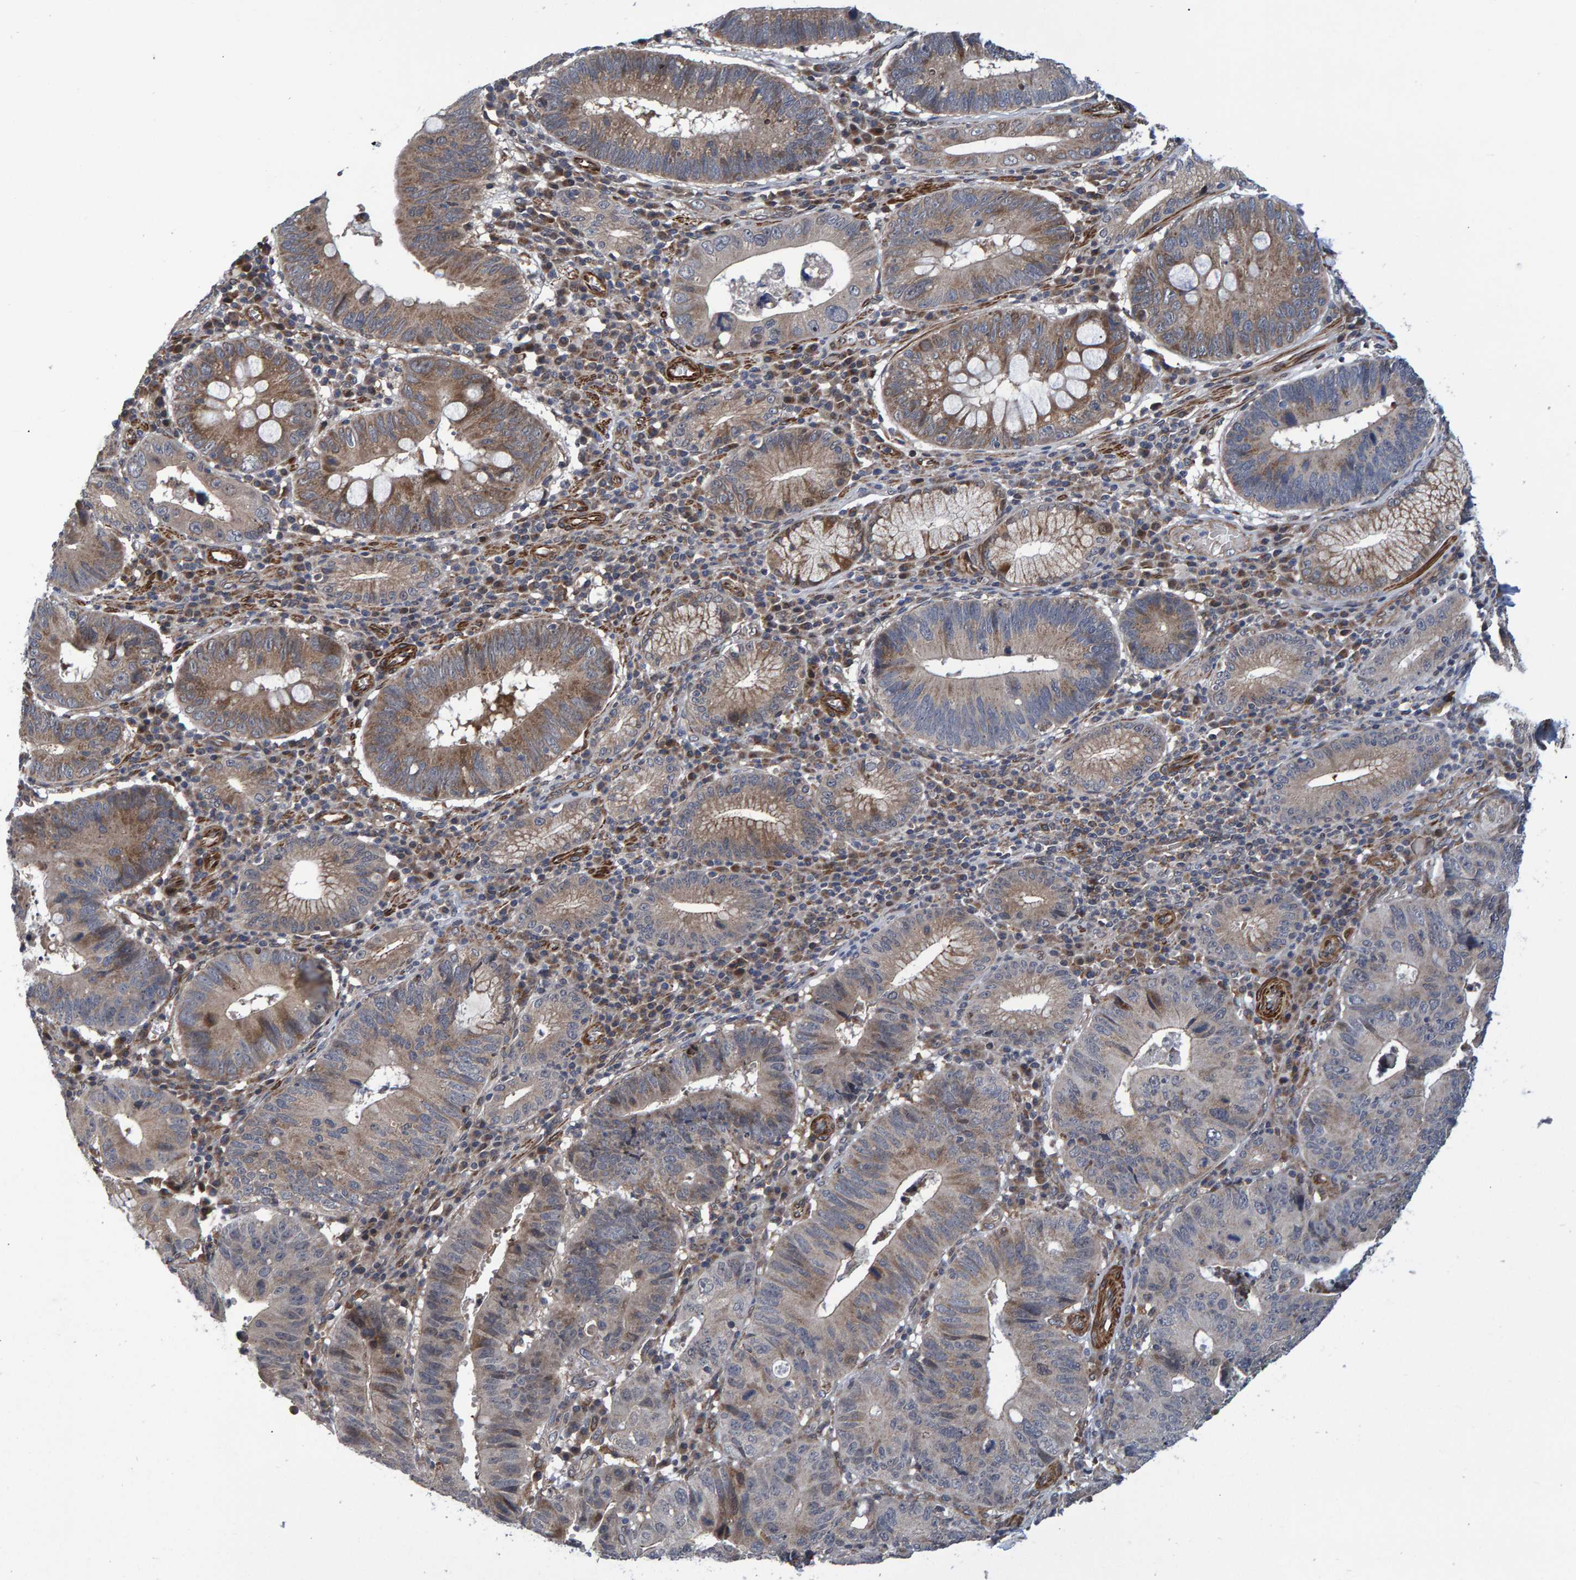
{"staining": {"intensity": "weak", "quantity": ">75%", "location": "cytoplasmic/membranous"}, "tissue": "stomach cancer", "cell_type": "Tumor cells", "image_type": "cancer", "snomed": [{"axis": "morphology", "description": "Adenocarcinoma, NOS"}, {"axis": "topography", "description": "Stomach"}], "caption": "Stomach cancer (adenocarcinoma) was stained to show a protein in brown. There is low levels of weak cytoplasmic/membranous expression in approximately >75% of tumor cells.", "gene": "ATP6V1H", "patient": {"sex": "male", "age": 59}}